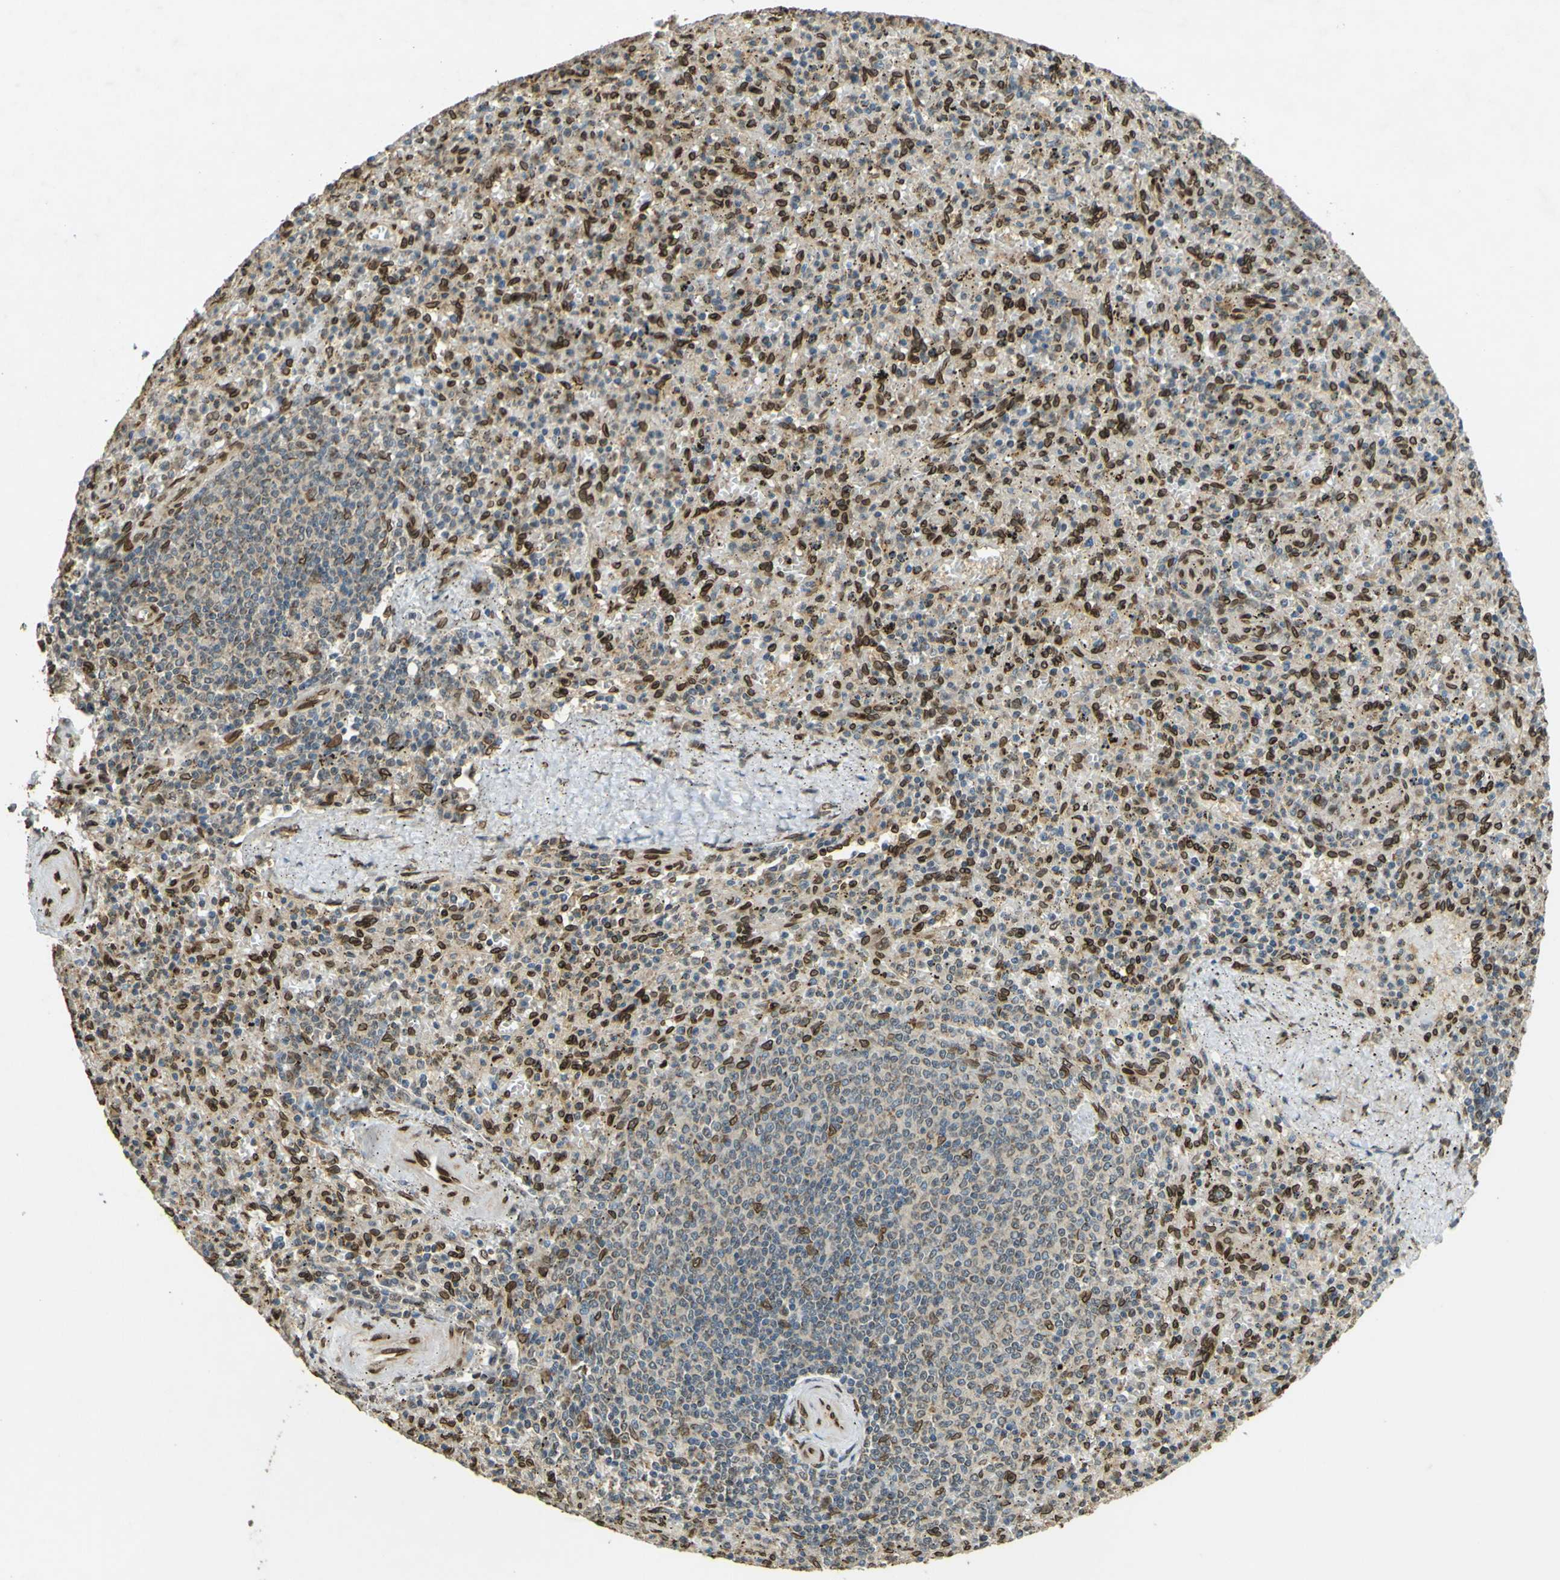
{"staining": {"intensity": "strong", "quantity": "25%-75%", "location": "cytoplasmic/membranous,nuclear"}, "tissue": "spleen", "cell_type": "Cells in red pulp", "image_type": "normal", "snomed": [{"axis": "morphology", "description": "Normal tissue, NOS"}, {"axis": "topography", "description": "Spleen"}], "caption": "The micrograph shows a brown stain indicating the presence of a protein in the cytoplasmic/membranous,nuclear of cells in red pulp in spleen. (Brightfield microscopy of DAB IHC at high magnification).", "gene": "GALNT1", "patient": {"sex": "male", "age": 72}}